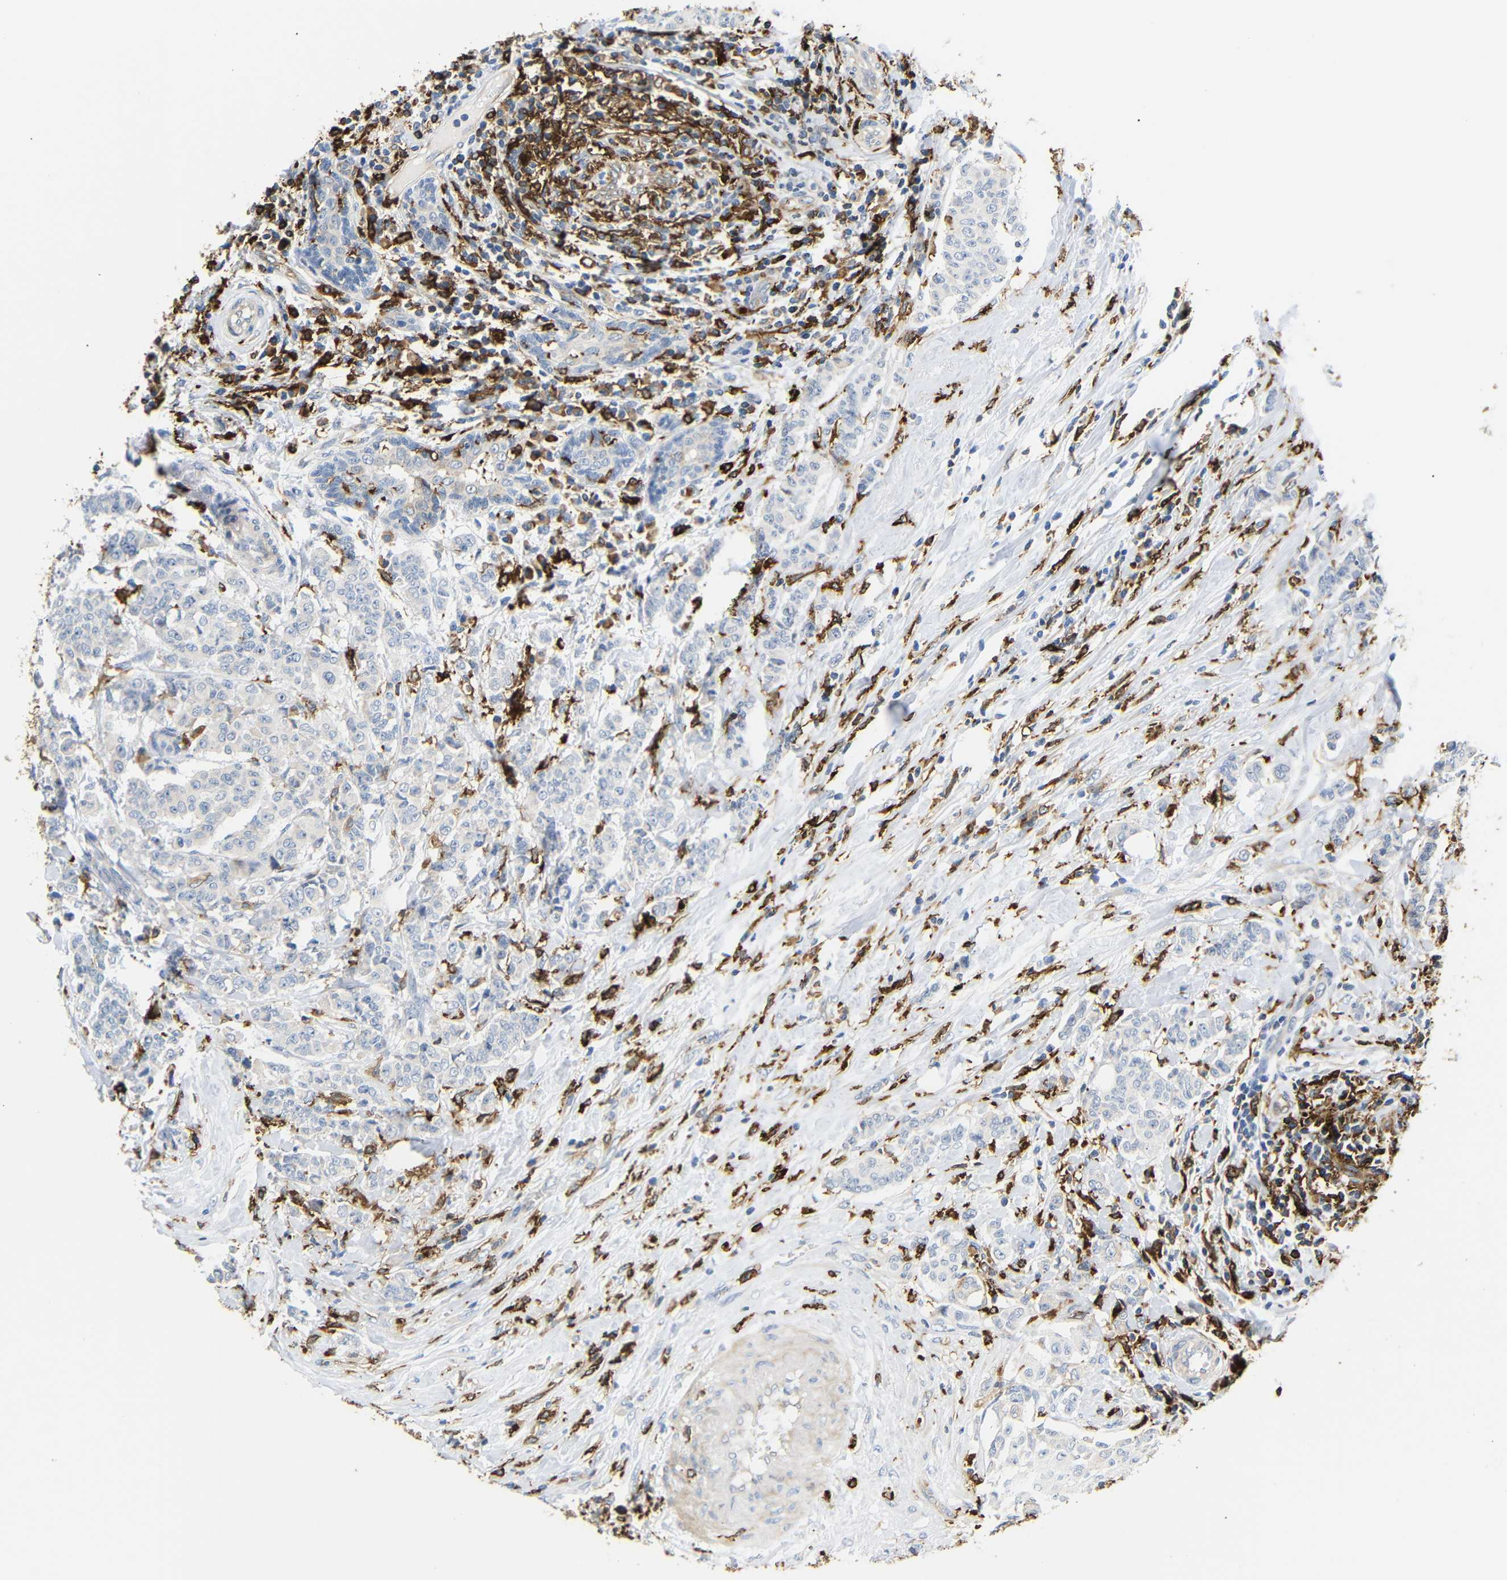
{"staining": {"intensity": "negative", "quantity": "none", "location": "none"}, "tissue": "breast cancer", "cell_type": "Tumor cells", "image_type": "cancer", "snomed": [{"axis": "morphology", "description": "Duct carcinoma"}, {"axis": "topography", "description": "Breast"}], "caption": "A high-resolution micrograph shows immunohistochemistry (IHC) staining of breast invasive ductal carcinoma, which reveals no significant expression in tumor cells.", "gene": "HLA-DQB1", "patient": {"sex": "female", "age": 40}}